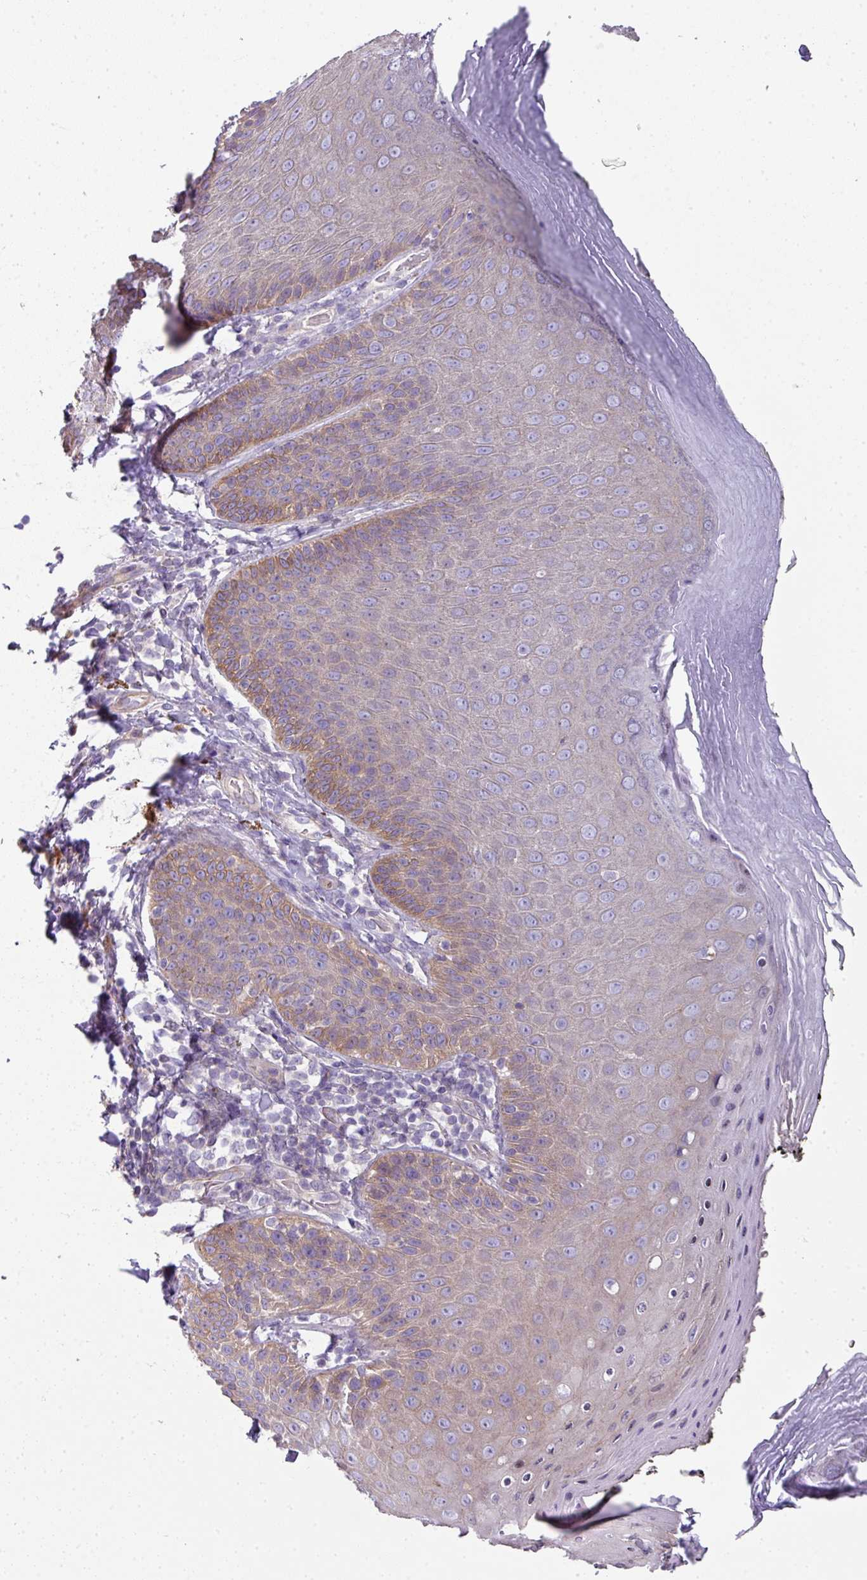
{"staining": {"intensity": "moderate", "quantity": "<25%", "location": "cytoplasmic/membranous"}, "tissue": "skin", "cell_type": "Epidermal cells", "image_type": "normal", "snomed": [{"axis": "morphology", "description": "Normal tissue, NOS"}, {"axis": "topography", "description": "Anal"}, {"axis": "topography", "description": "Peripheral nerve tissue"}], "caption": "Immunohistochemical staining of benign skin demonstrates low levels of moderate cytoplasmic/membranous staining in approximately <25% of epidermal cells. The staining is performed using DAB (3,3'-diaminobenzidine) brown chromogen to label protein expression. The nuclei are counter-stained blue using hematoxylin.", "gene": "PALS2", "patient": {"sex": "male", "age": 53}}